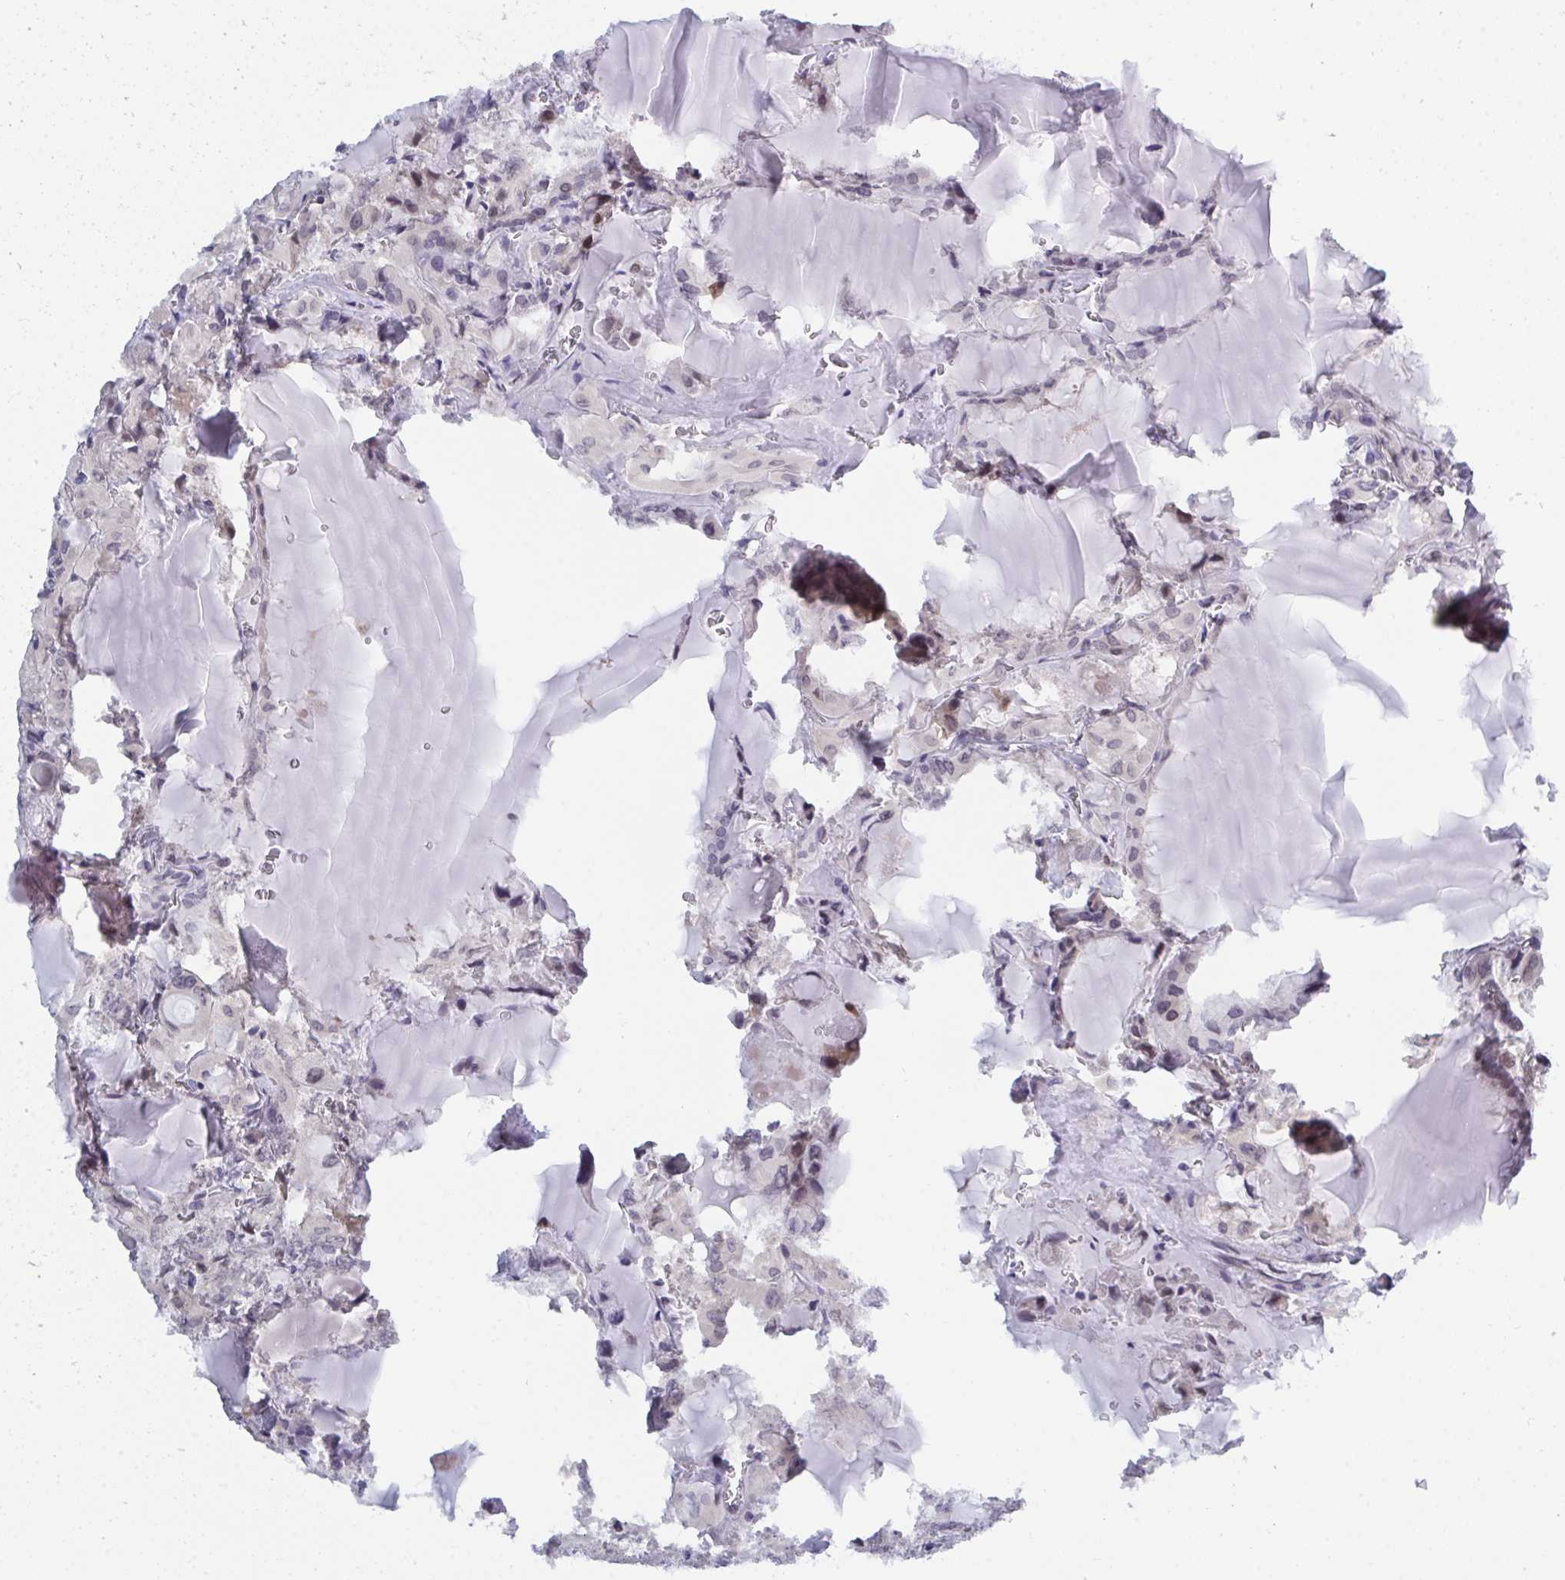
{"staining": {"intensity": "weak", "quantity": "25%-75%", "location": "nuclear"}, "tissue": "thyroid cancer", "cell_type": "Tumor cells", "image_type": "cancer", "snomed": [{"axis": "morphology", "description": "Papillary adenocarcinoma, NOS"}, {"axis": "topography", "description": "Thyroid gland"}], "caption": "Human thyroid papillary adenocarcinoma stained with a protein marker exhibits weak staining in tumor cells.", "gene": "BMAL2", "patient": {"sex": "male", "age": 87}}